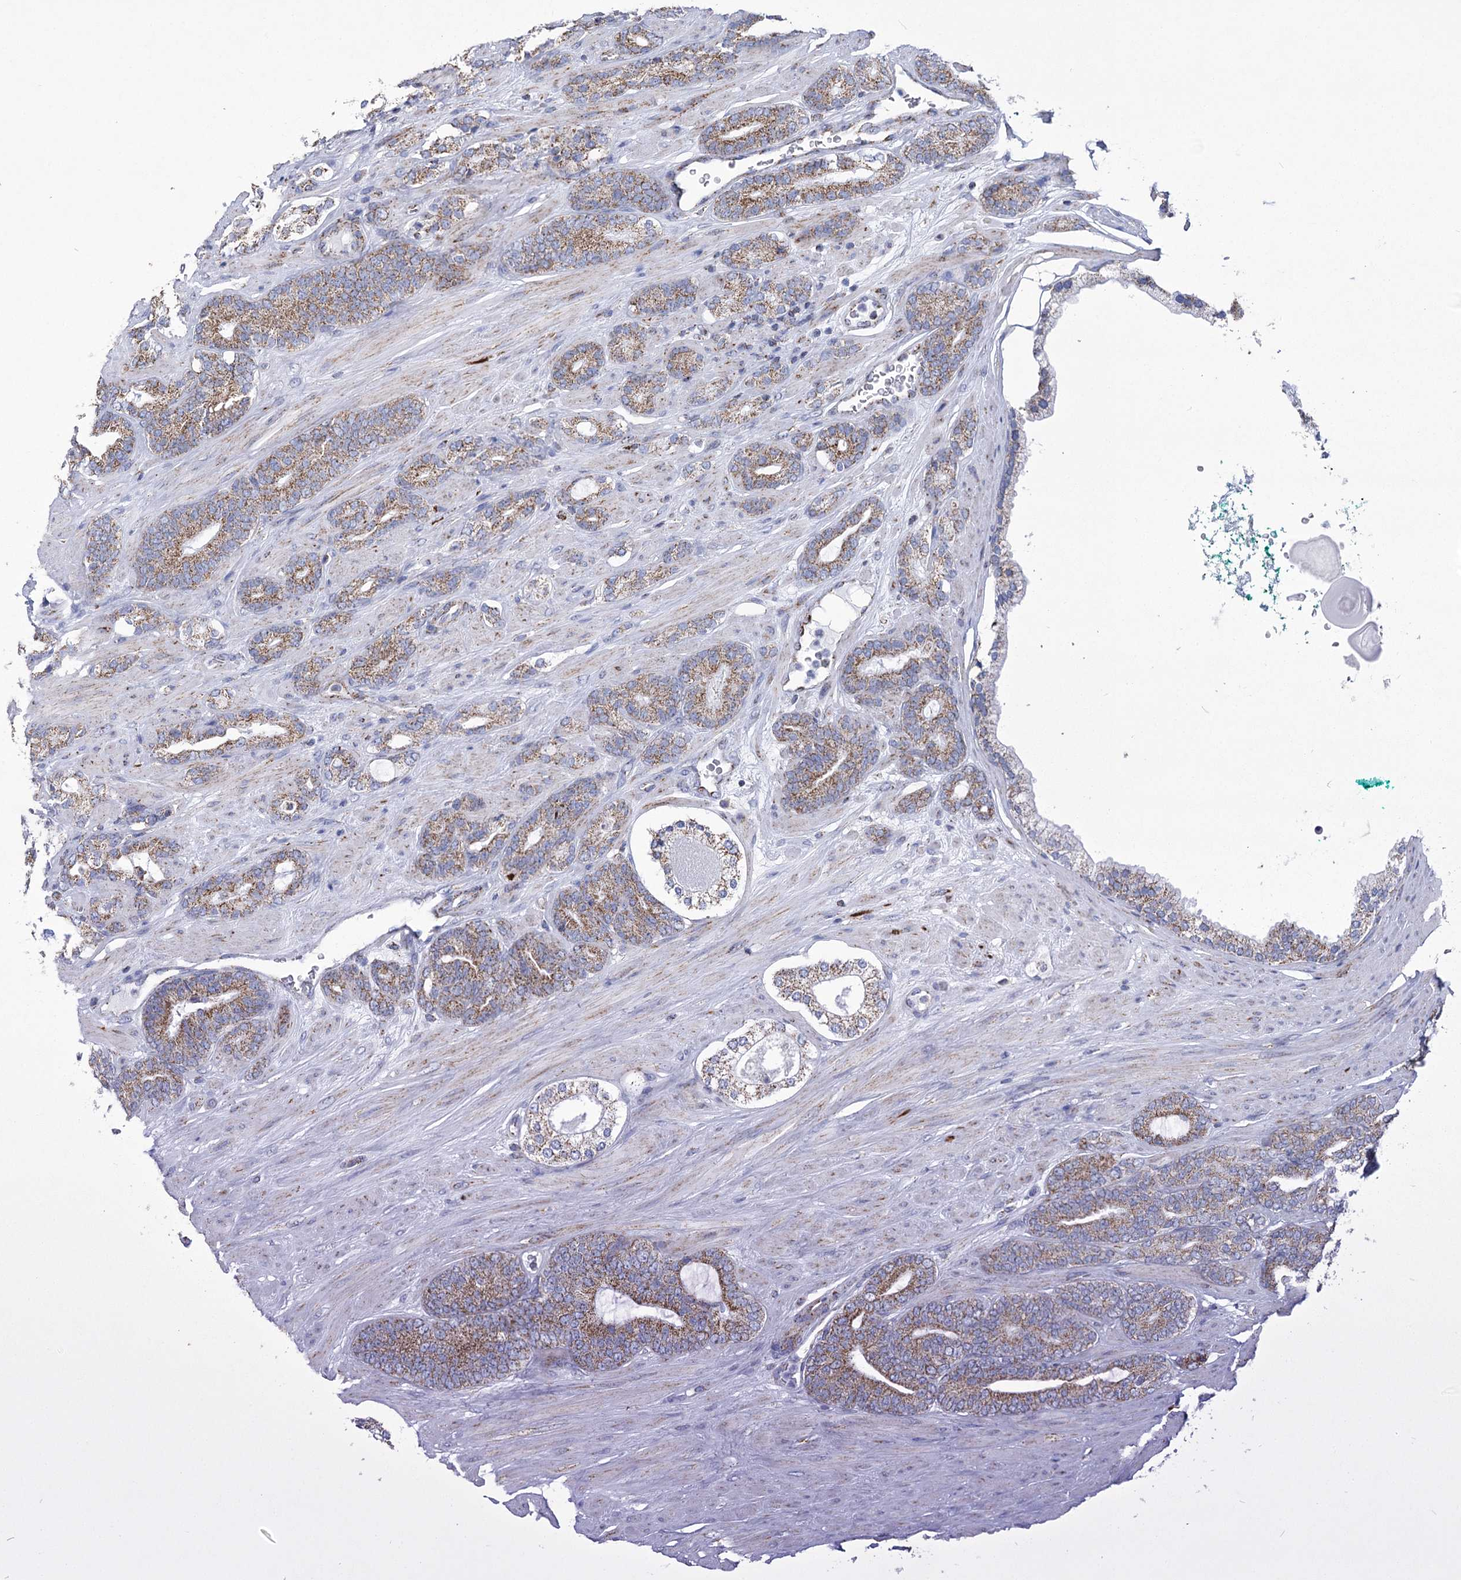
{"staining": {"intensity": "moderate", "quantity": ">75%", "location": "cytoplasmic/membranous"}, "tissue": "prostate cancer", "cell_type": "Tumor cells", "image_type": "cancer", "snomed": [{"axis": "morphology", "description": "Adenocarcinoma, Low grade"}, {"axis": "topography", "description": "Prostate"}], "caption": "This image displays IHC staining of human prostate low-grade adenocarcinoma, with medium moderate cytoplasmic/membranous positivity in about >75% of tumor cells.", "gene": "PDHB", "patient": {"sex": "male", "age": 63}}